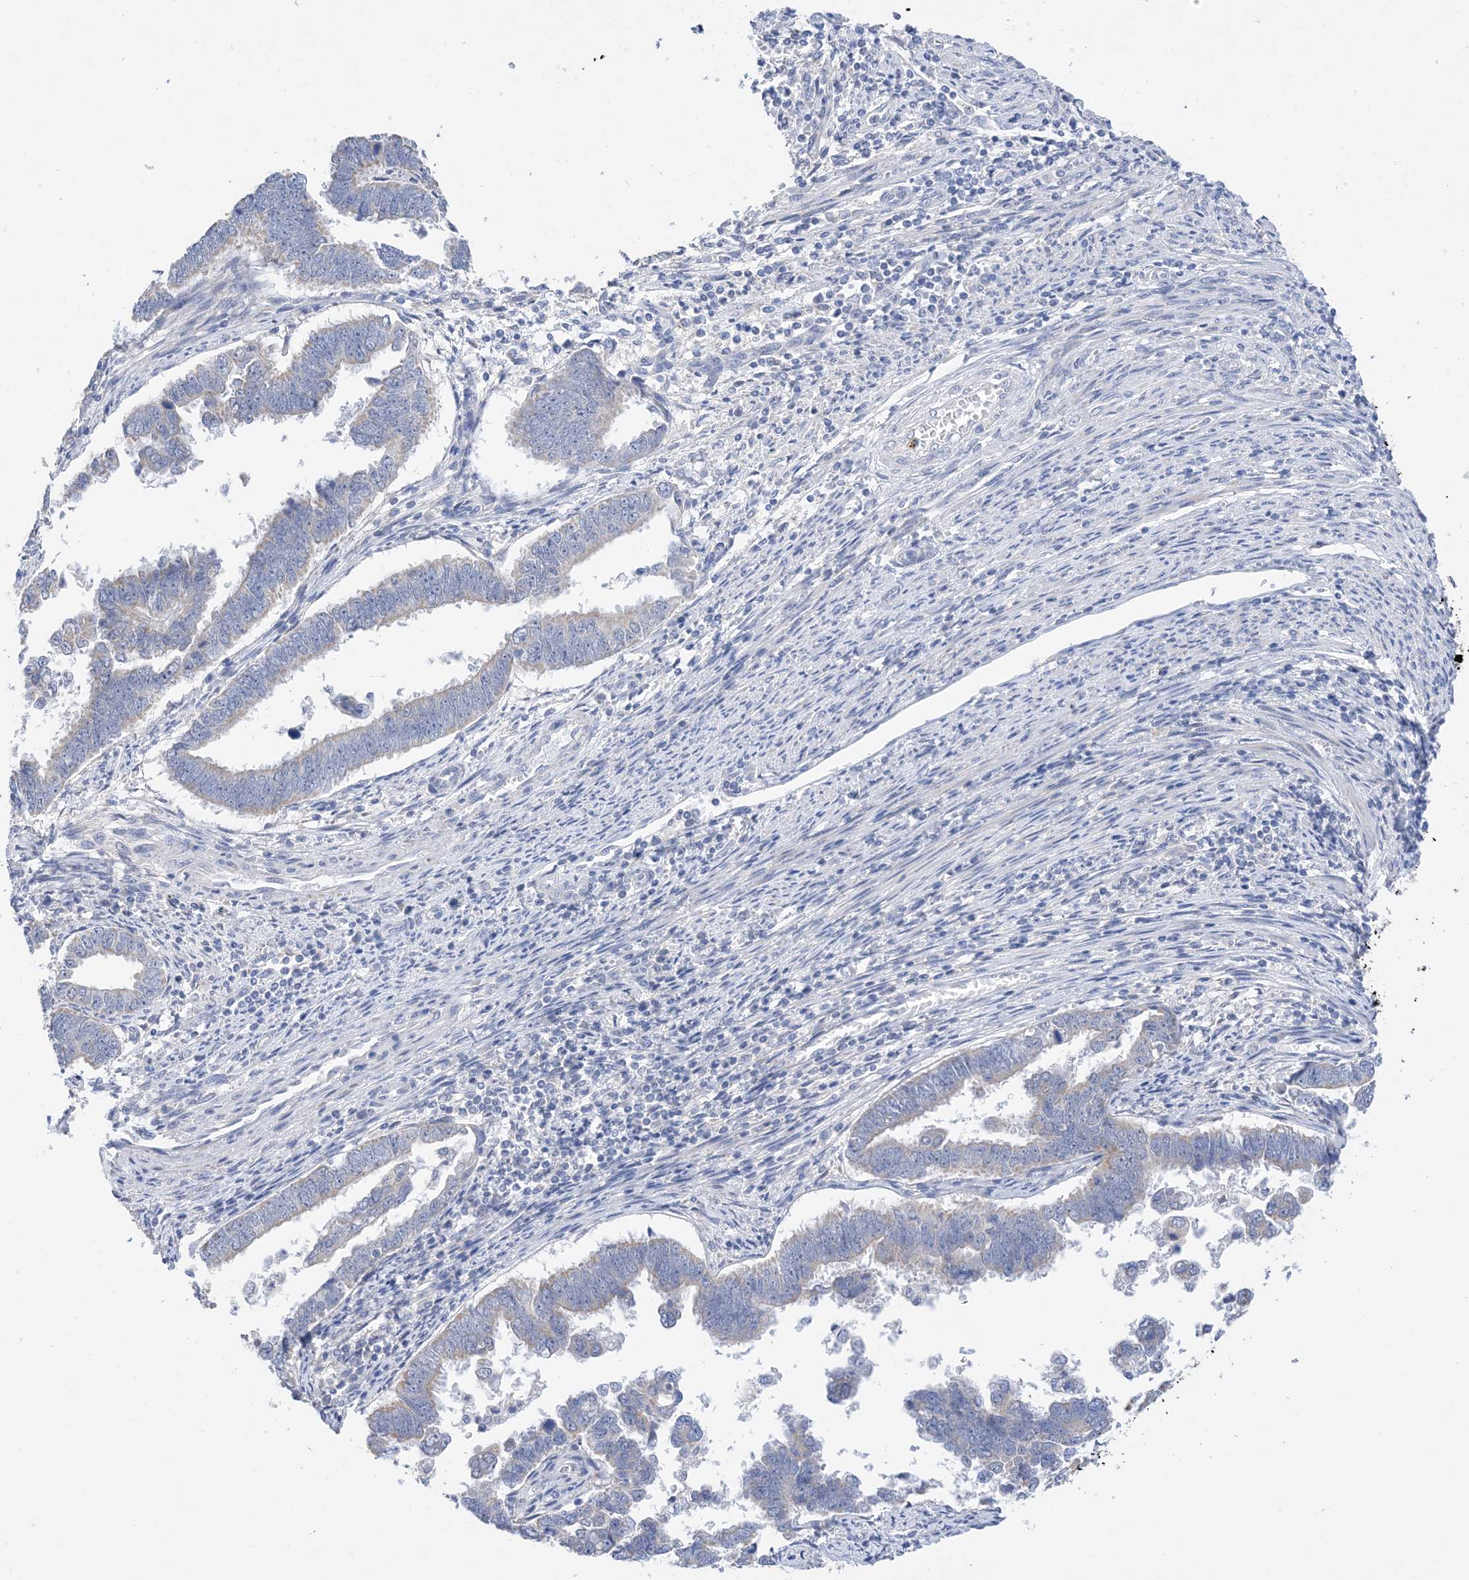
{"staining": {"intensity": "negative", "quantity": "none", "location": "none"}, "tissue": "endometrial cancer", "cell_type": "Tumor cells", "image_type": "cancer", "snomed": [{"axis": "morphology", "description": "Adenocarcinoma, NOS"}, {"axis": "topography", "description": "Endometrium"}], "caption": "High power microscopy histopathology image of an IHC micrograph of endometrial cancer (adenocarcinoma), revealing no significant expression in tumor cells.", "gene": "PLK4", "patient": {"sex": "female", "age": 75}}